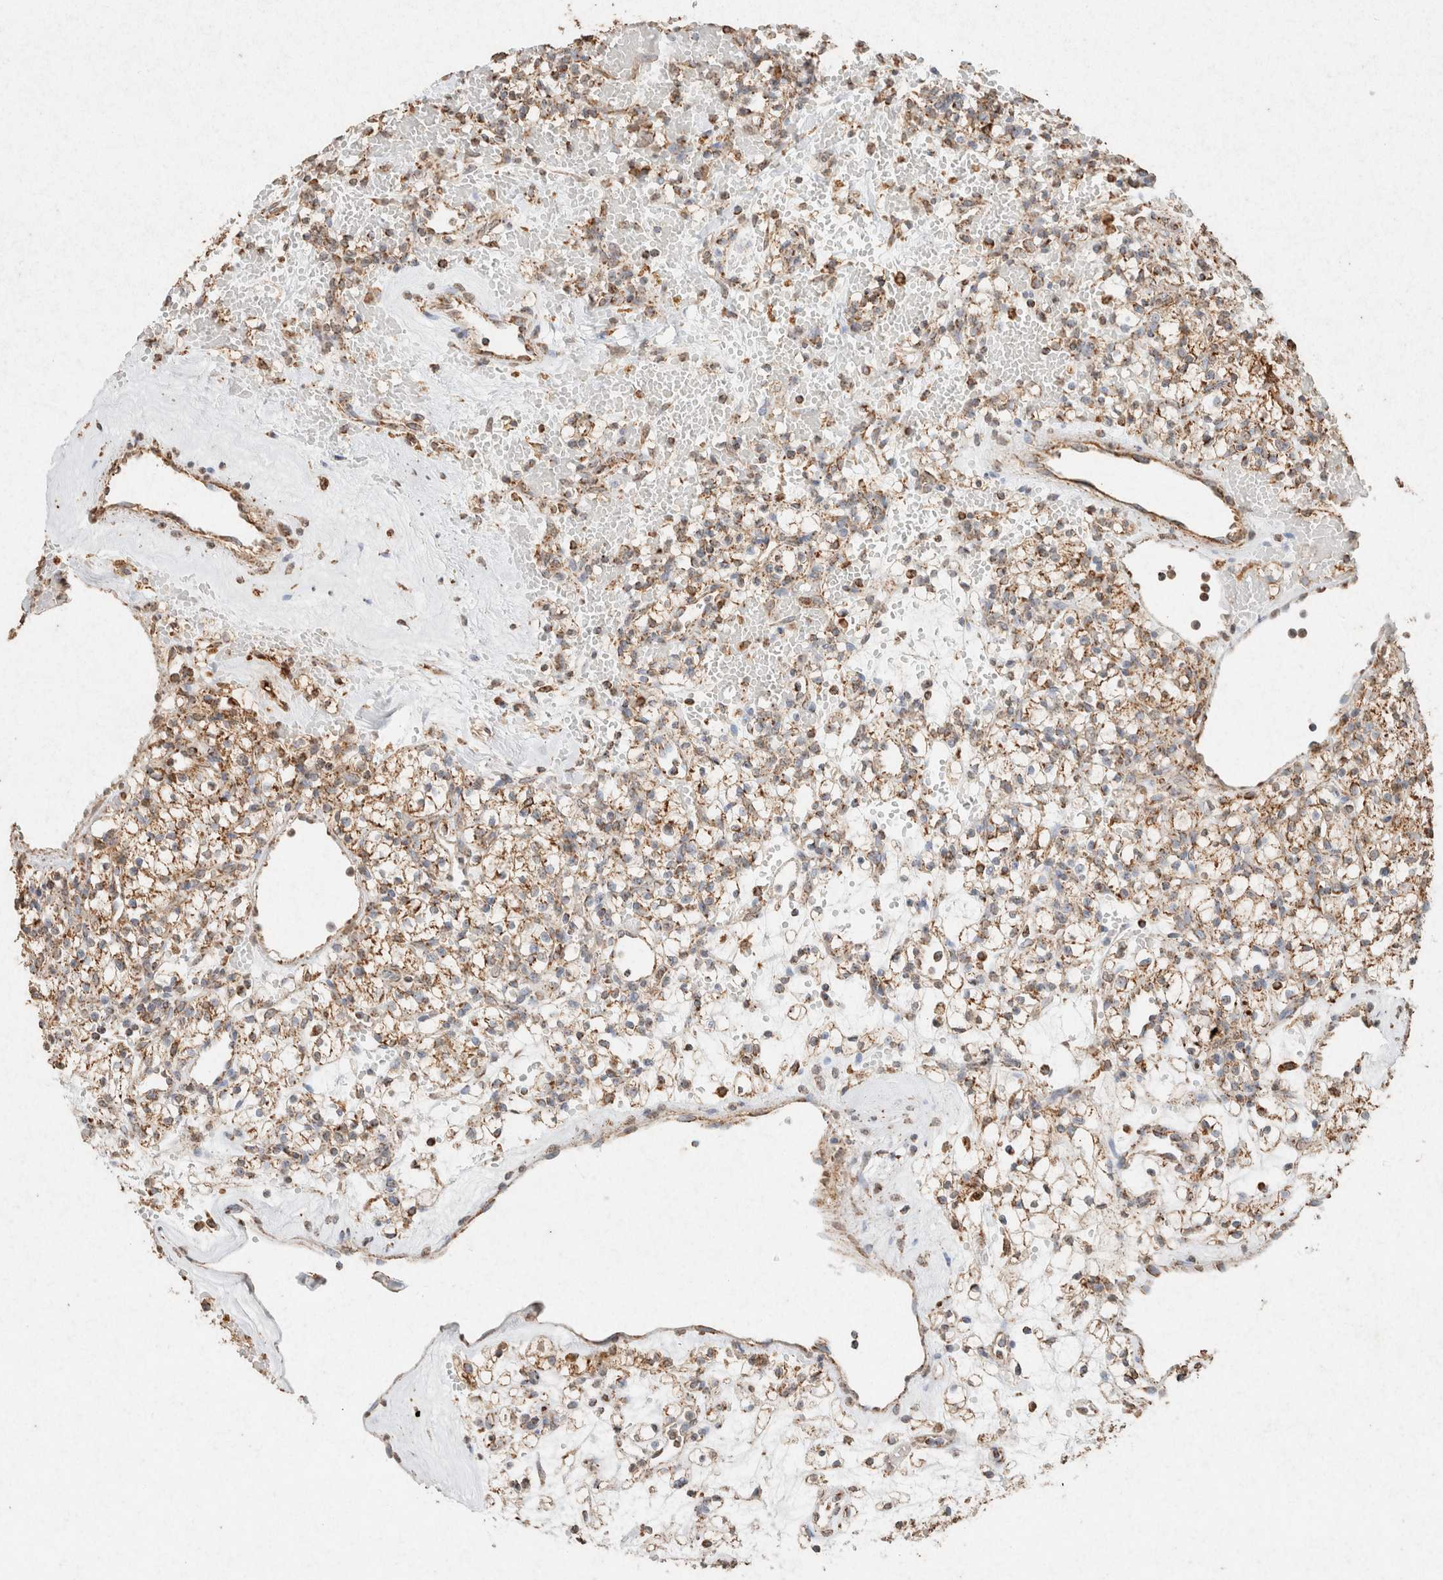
{"staining": {"intensity": "moderate", "quantity": ">75%", "location": "cytoplasmic/membranous"}, "tissue": "renal cancer", "cell_type": "Tumor cells", "image_type": "cancer", "snomed": [{"axis": "morphology", "description": "Adenocarcinoma, NOS"}, {"axis": "topography", "description": "Kidney"}], "caption": "Protein analysis of renal adenocarcinoma tissue demonstrates moderate cytoplasmic/membranous staining in approximately >75% of tumor cells. (Stains: DAB in brown, nuclei in blue, Microscopy: brightfield microscopy at high magnification).", "gene": "SDC2", "patient": {"sex": "female", "age": 60}}